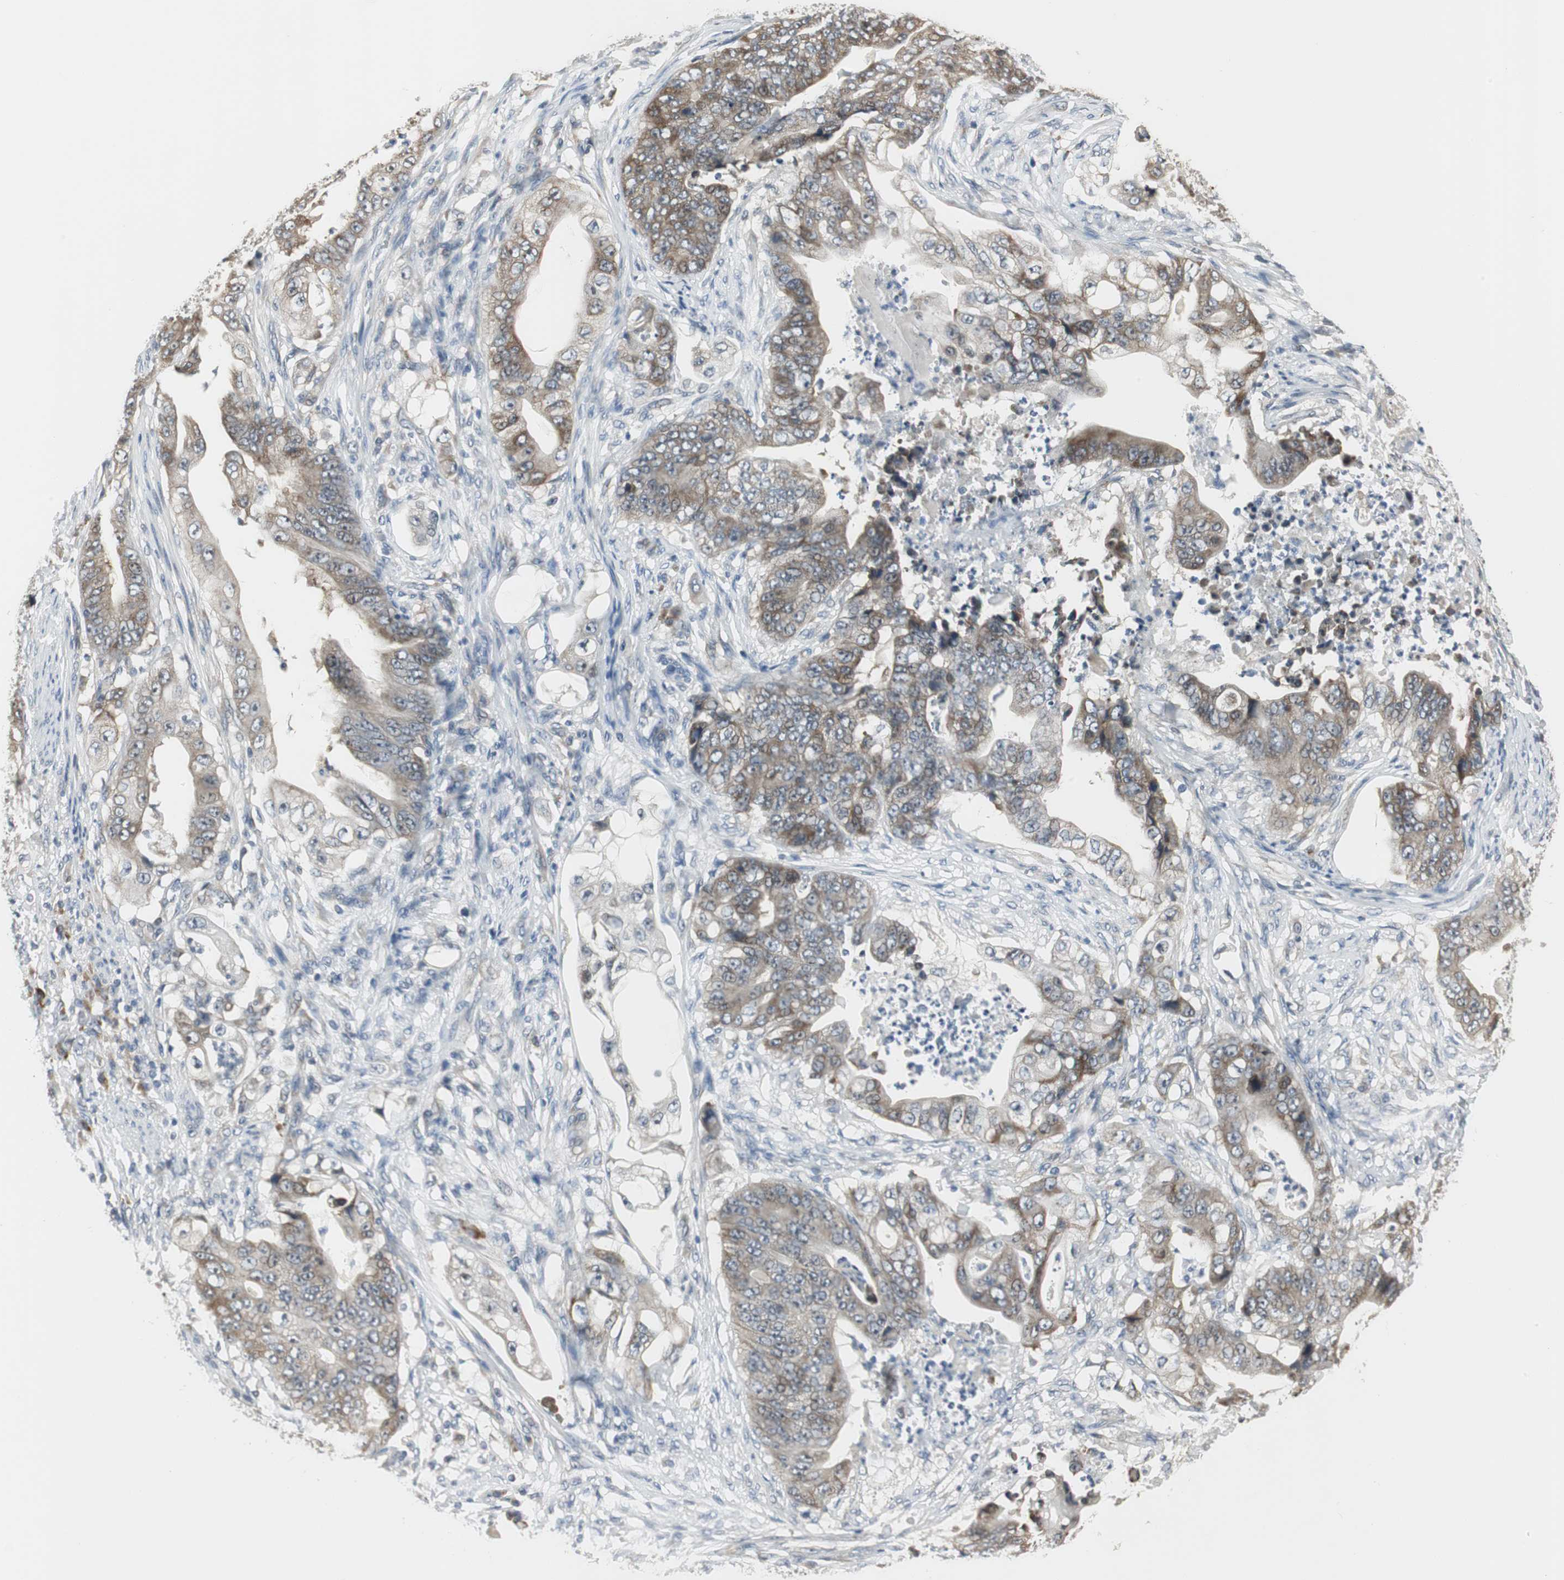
{"staining": {"intensity": "moderate", "quantity": ">75%", "location": "cytoplasmic/membranous"}, "tissue": "stomach cancer", "cell_type": "Tumor cells", "image_type": "cancer", "snomed": [{"axis": "morphology", "description": "Adenocarcinoma, NOS"}, {"axis": "topography", "description": "Stomach"}], "caption": "Tumor cells show medium levels of moderate cytoplasmic/membranous positivity in approximately >75% of cells in human stomach cancer.", "gene": "CCT5", "patient": {"sex": "female", "age": 73}}